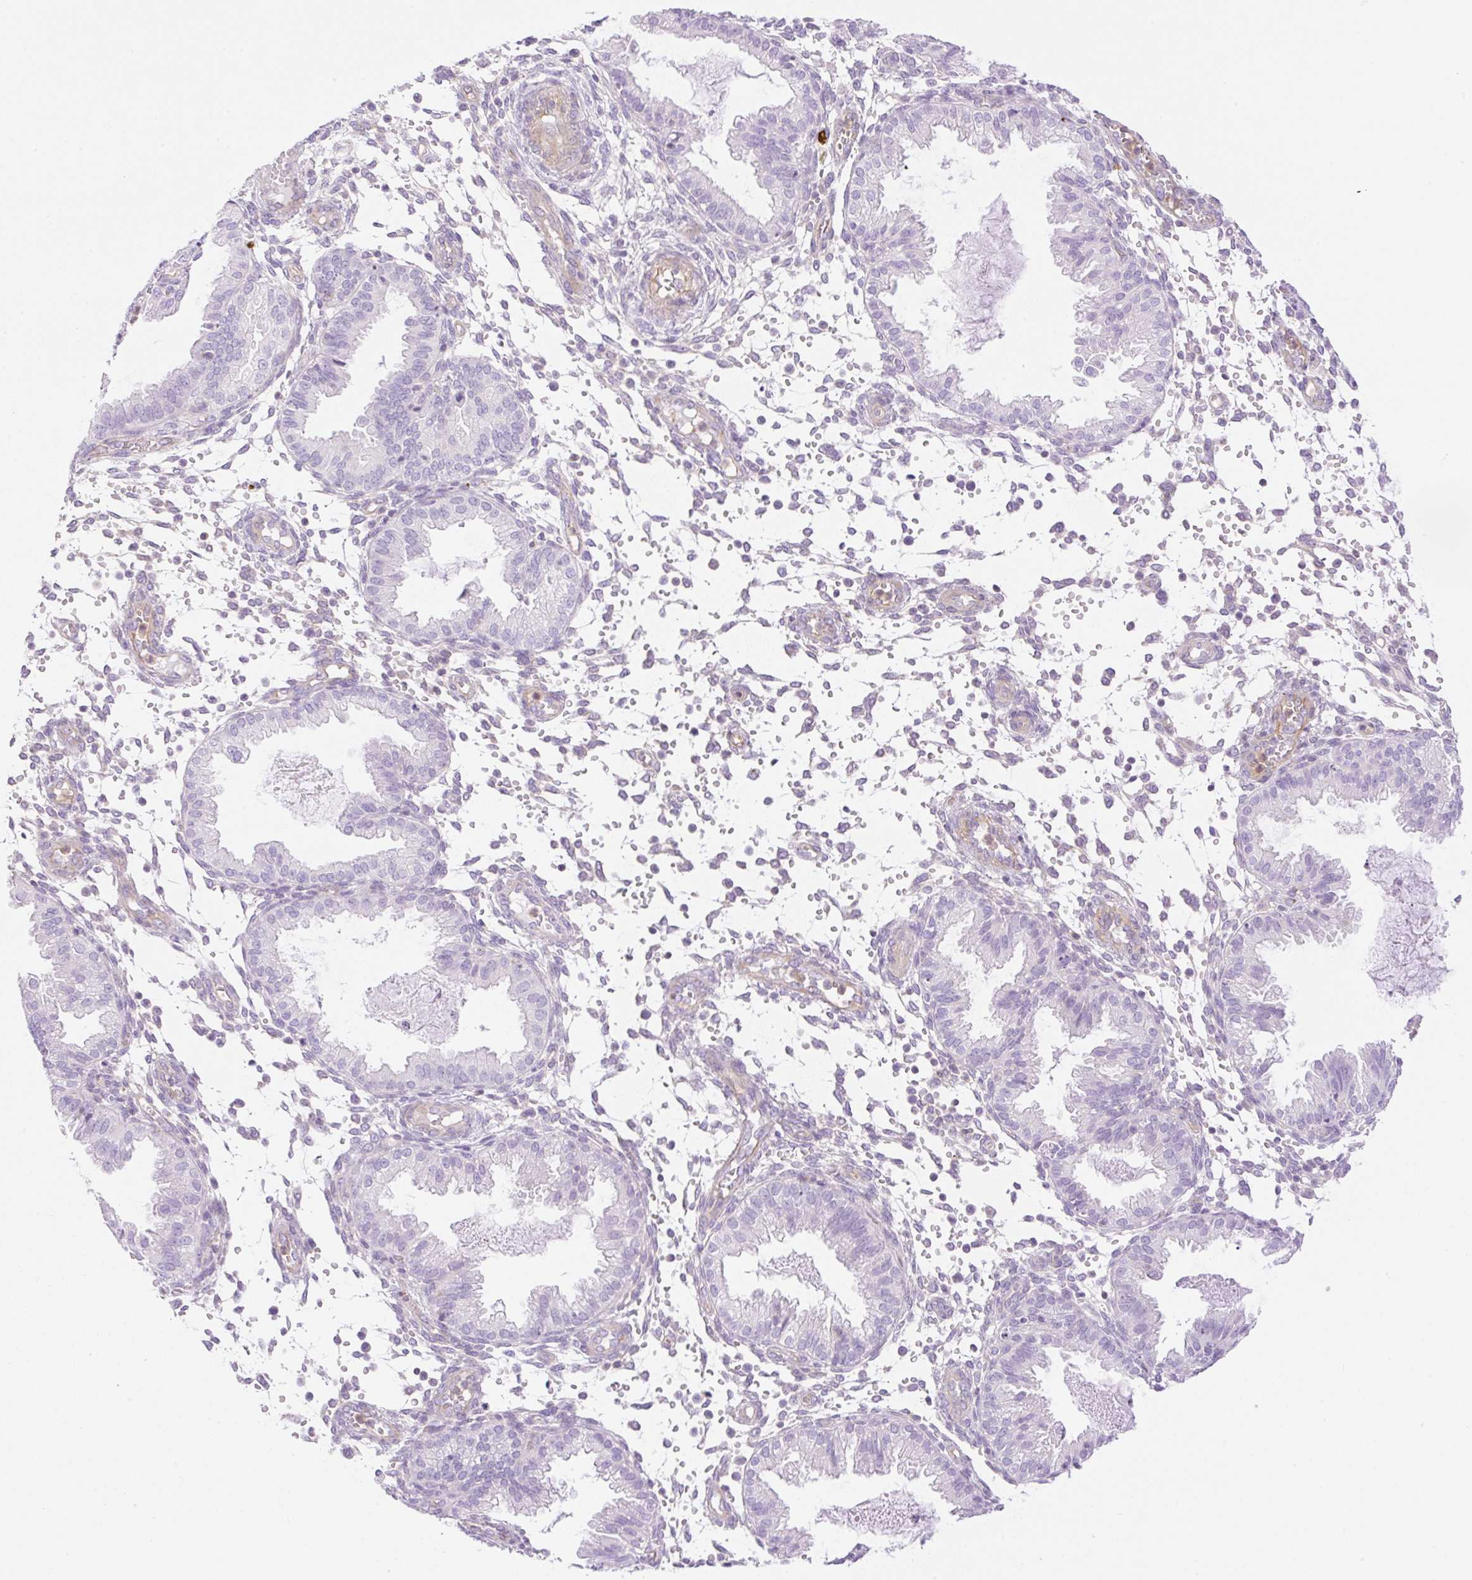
{"staining": {"intensity": "negative", "quantity": "none", "location": "none"}, "tissue": "endometrium", "cell_type": "Cells in endometrial stroma", "image_type": "normal", "snomed": [{"axis": "morphology", "description": "Normal tissue, NOS"}, {"axis": "topography", "description": "Endometrium"}], "caption": "Immunohistochemical staining of normal endometrium displays no significant positivity in cells in endometrial stroma.", "gene": "EHD1", "patient": {"sex": "female", "age": 33}}